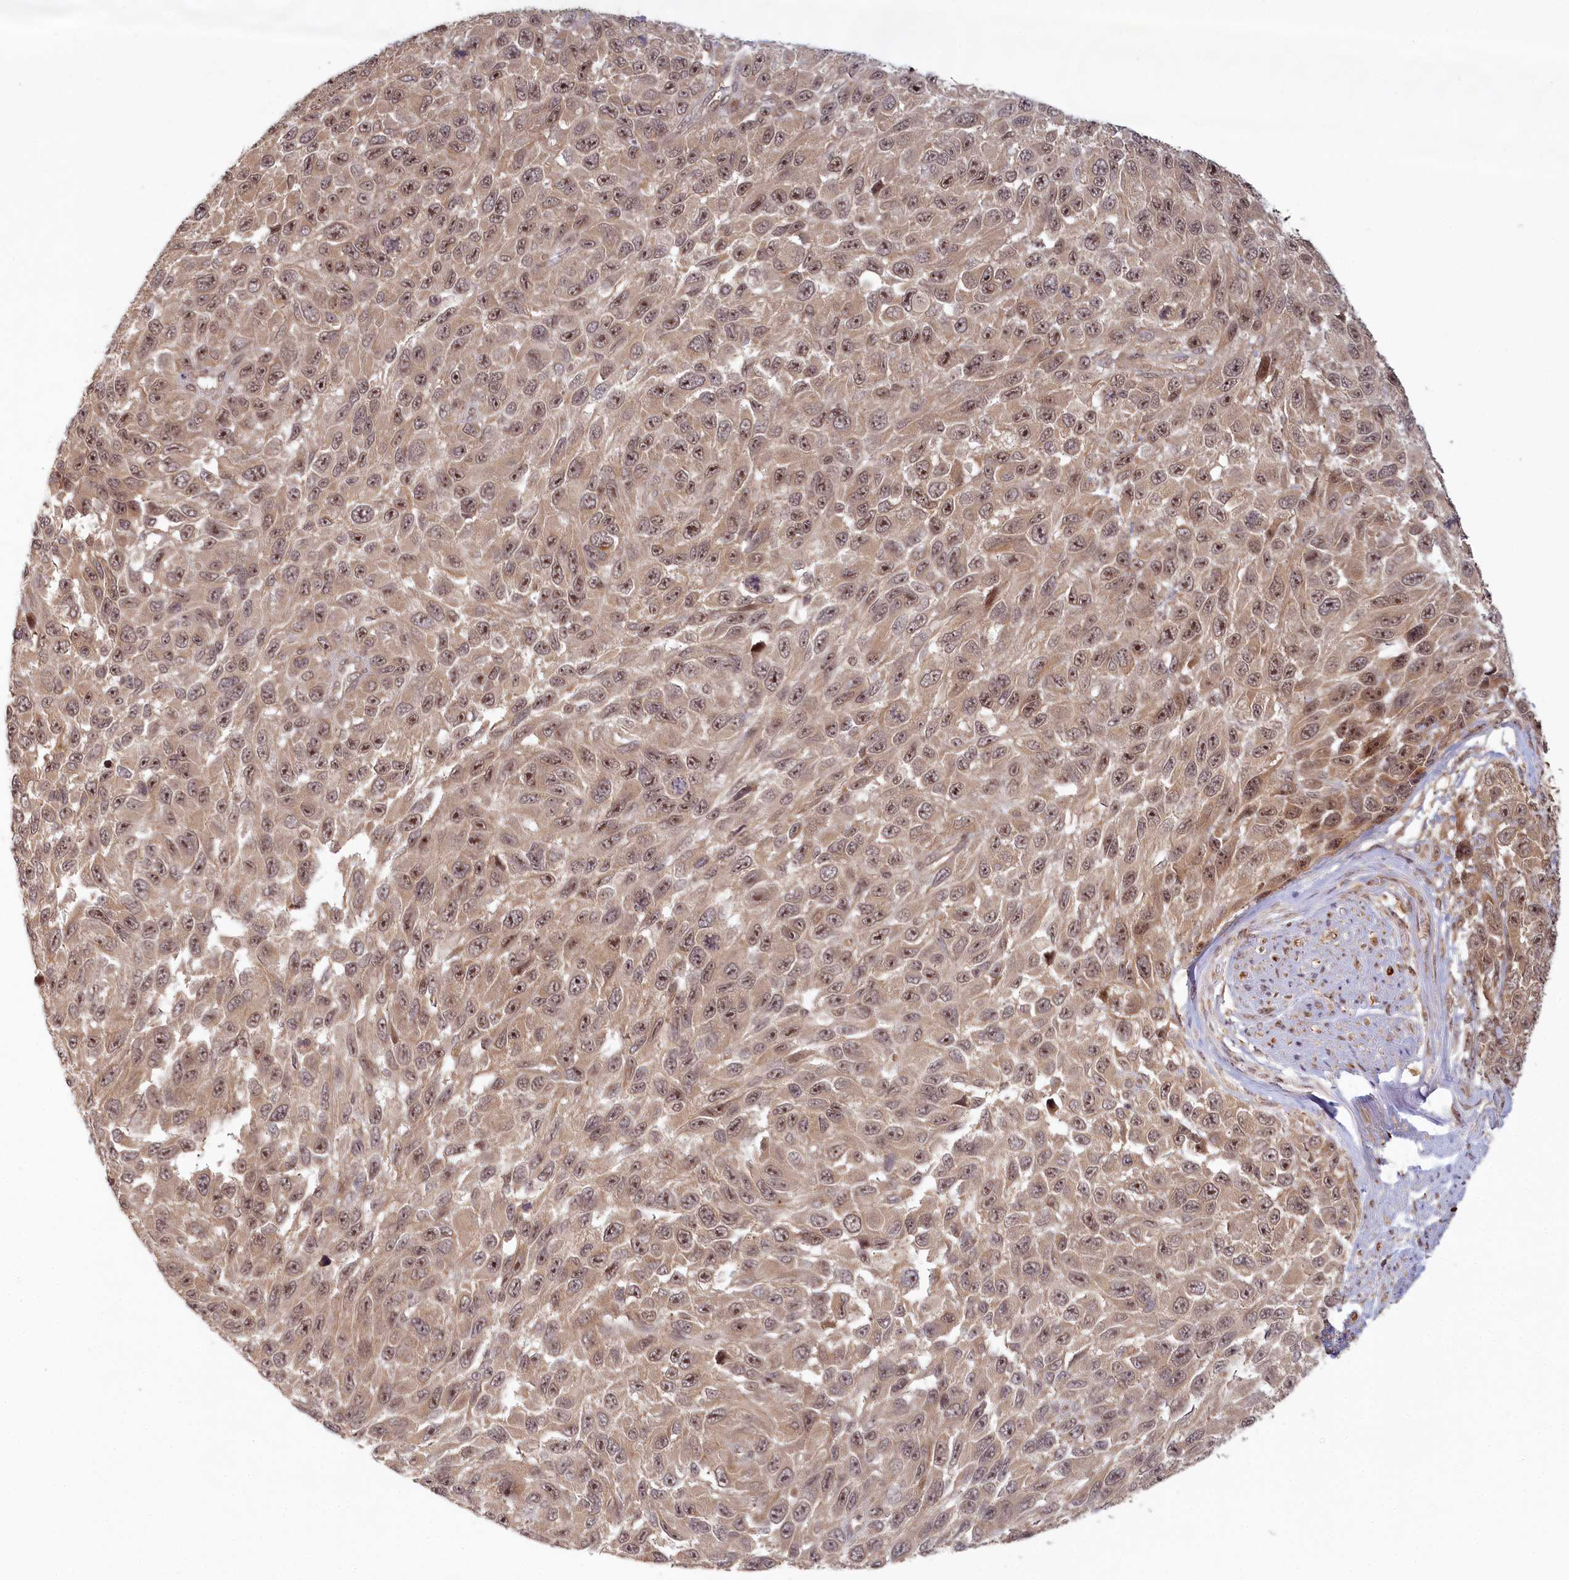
{"staining": {"intensity": "weak", "quantity": ">75%", "location": "cytoplasmic/membranous,nuclear"}, "tissue": "melanoma", "cell_type": "Tumor cells", "image_type": "cancer", "snomed": [{"axis": "morphology", "description": "Normal tissue, NOS"}, {"axis": "morphology", "description": "Malignant melanoma, NOS"}, {"axis": "topography", "description": "Skin"}], "caption": "An IHC histopathology image of tumor tissue is shown. Protein staining in brown shows weak cytoplasmic/membranous and nuclear positivity in melanoma within tumor cells. The staining was performed using DAB (3,3'-diaminobenzidine), with brown indicating positive protein expression. Nuclei are stained blue with hematoxylin.", "gene": "WAPL", "patient": {"sex": "female", "age": 96}}